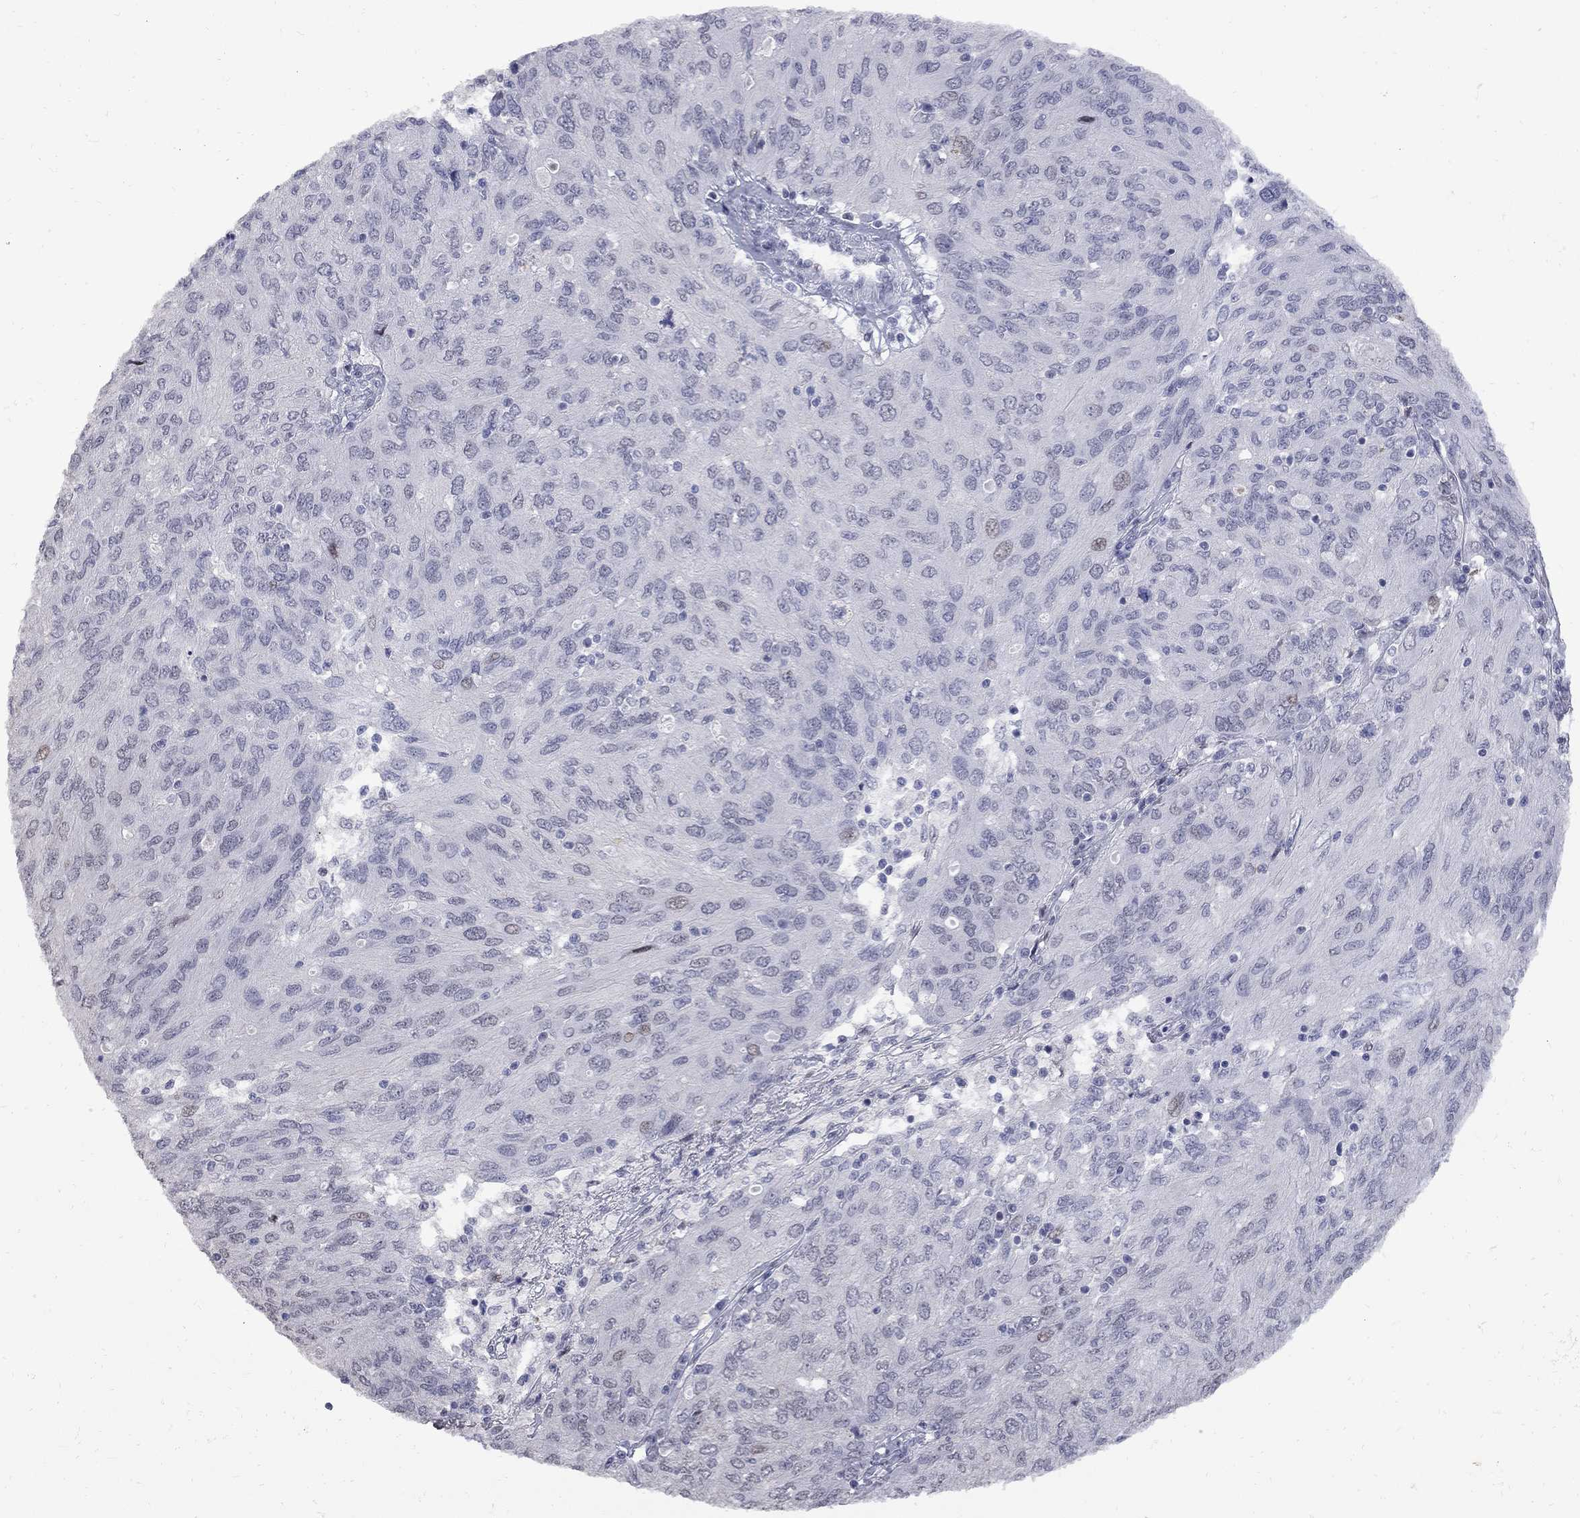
{"staining": {"intensity": "negative", "quantity": "none", "location": "none"}, "tissue": "ovarian cancer", "cell_type": "Tumor cells", "image_type": "cancer", "snomed": [{"axis": "morphology", "description": "Carcinoma, endometroid"}, {"axis": "topography", "description": "Ovary"}], "caption": "A high-resolution histopathology image shows IHC staining of ovarian cancer (endometroid carcinoma), which displays no significant positivity in tumor cells.", "gene": "ZNF154", "patient": {"sex": "female", "age": 50}}